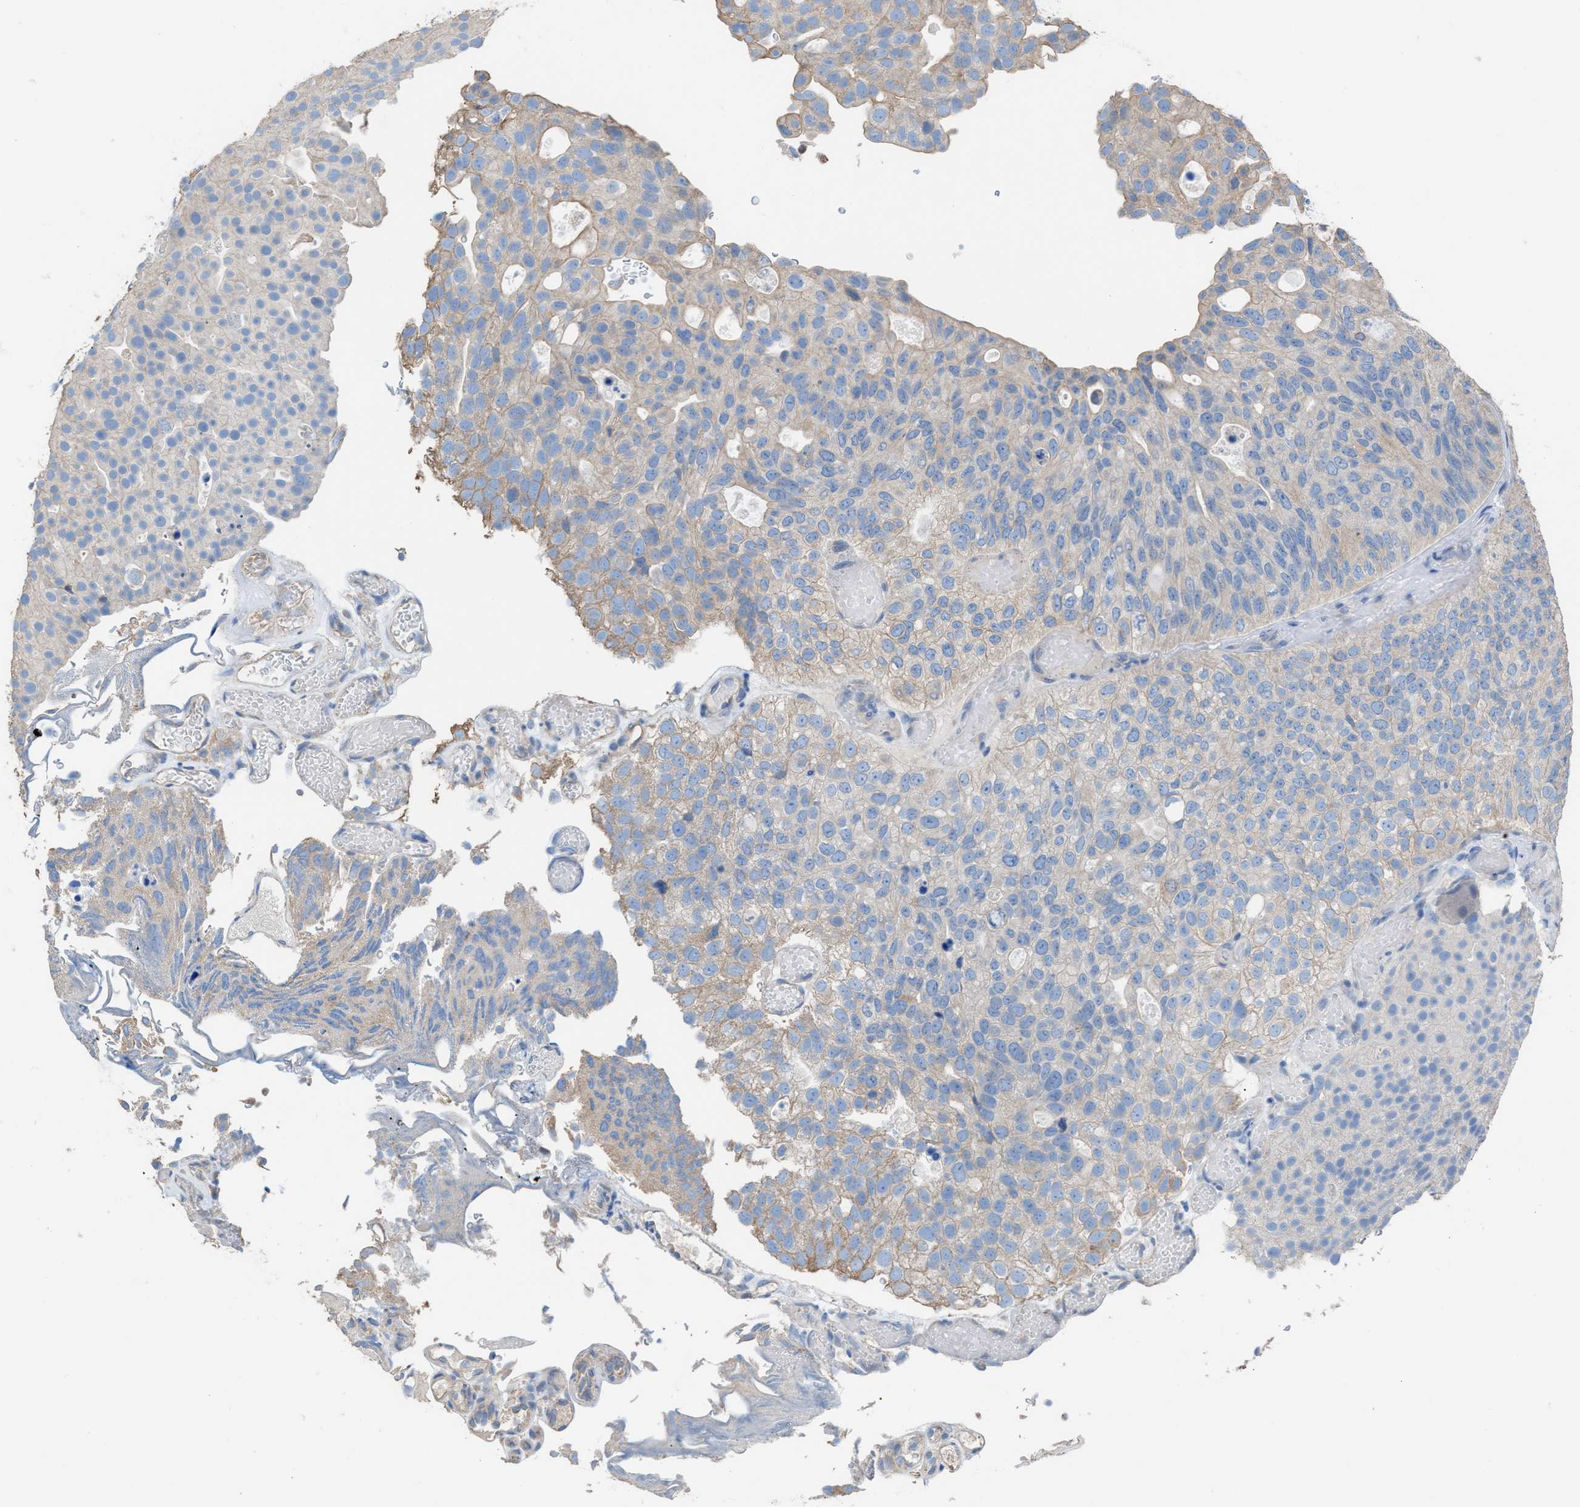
{"staining": {"intensity": "weak", "quantity": "<25%", "location": "cytoplasmic/membranous"}, "tissue": "urothelial cancer", "cell_type": "Tumor cells", "image_type": "cancer", "snomed": [{"axis": "morphology", "description": "Urothelial carcinoma, Low grade"}, {"axis": "topography", "description": "Urinary bladder"}], "caption": "A high-resolution image shows immunohistochemistry staining of low-grade urothelial carcinoma, which shows no significant positivity in tumor cells.", "gene": "NQO2", "patient": {"sex": "male", "age": 78}}